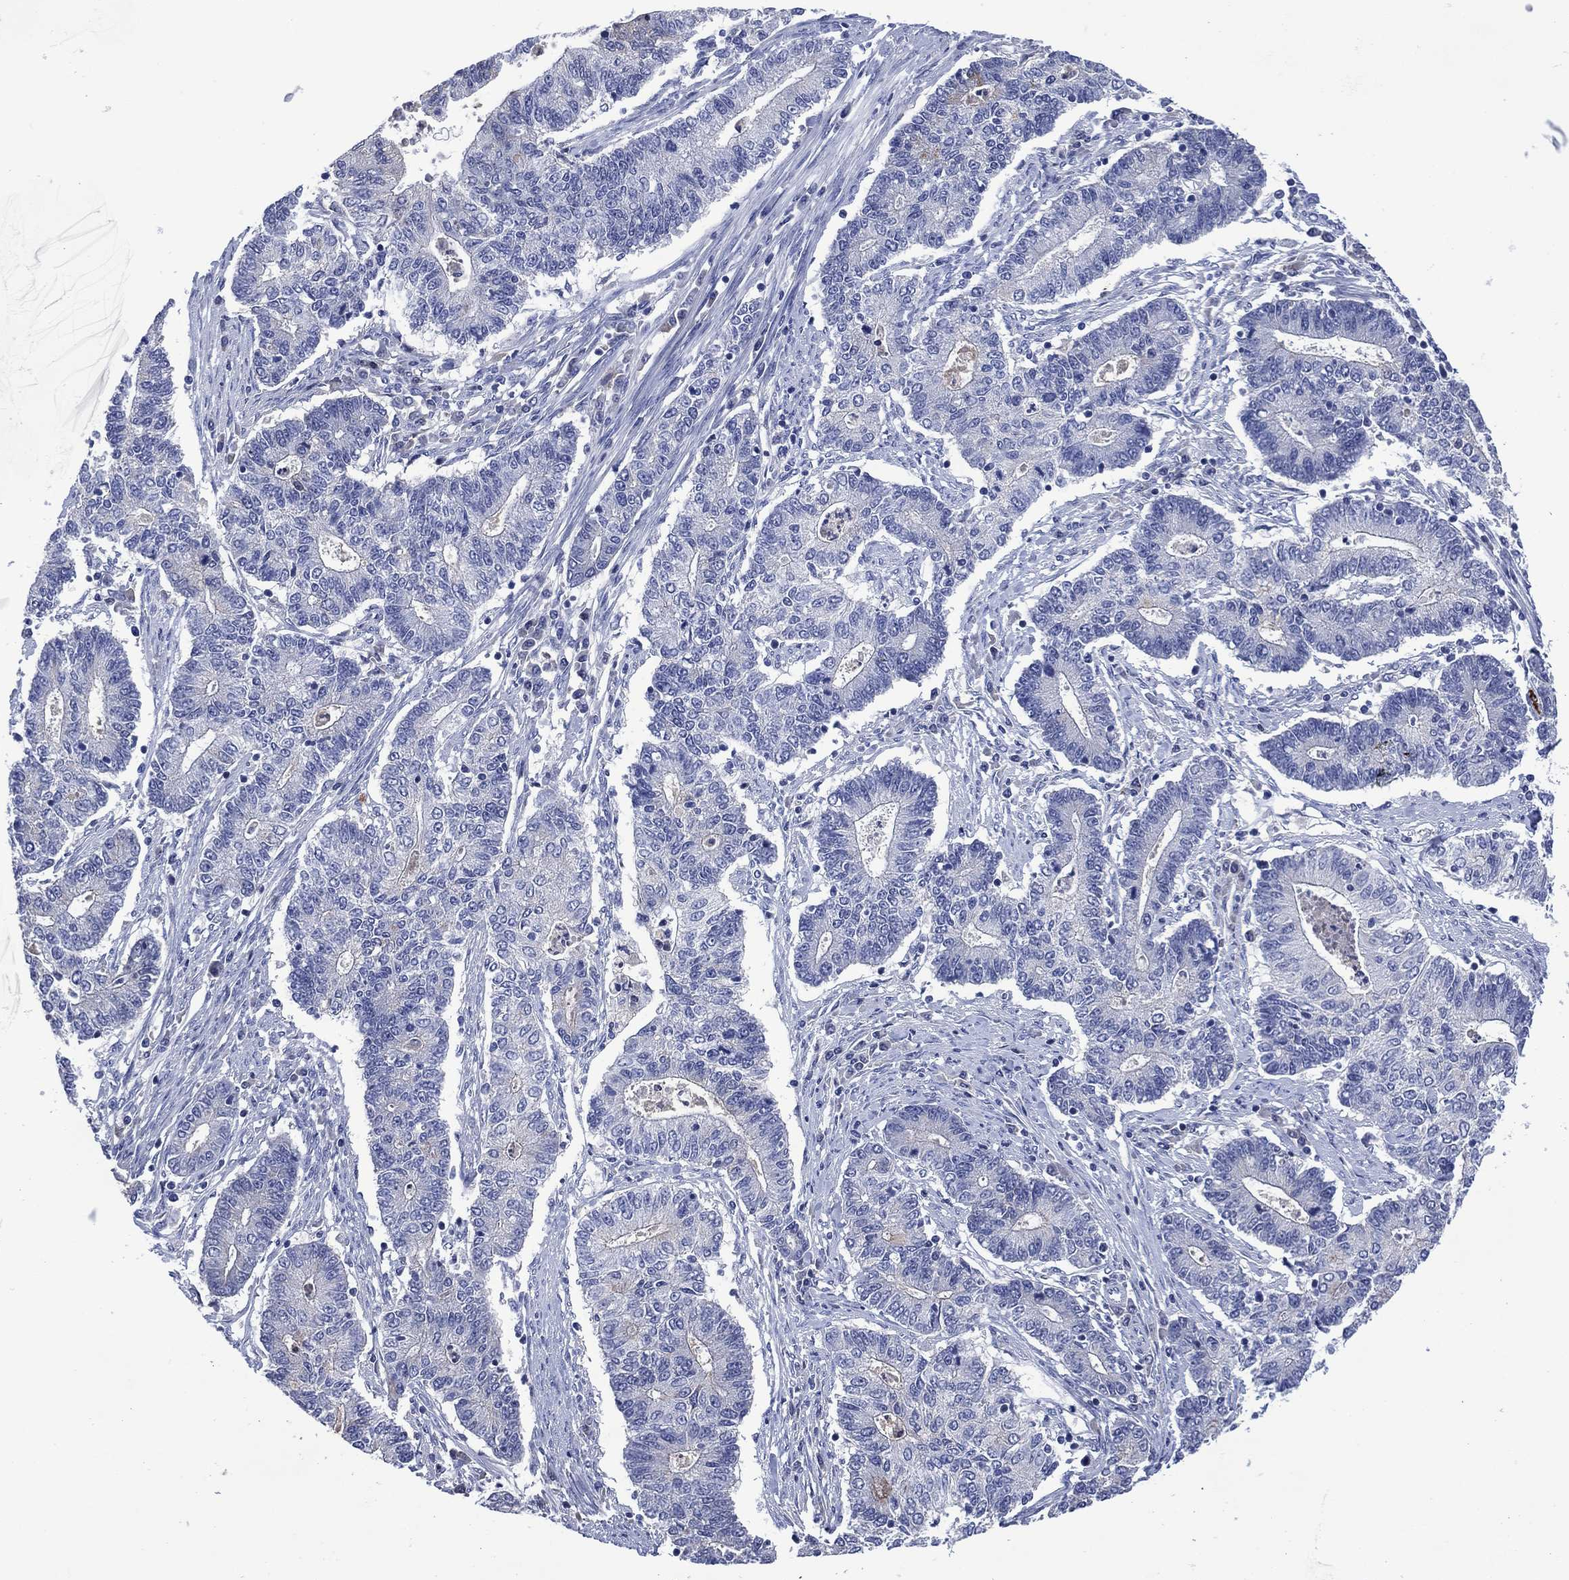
{"staining": {"intensity": "negative", "quantity": "none", "location": "none"}, "tissue": "endometrial cancer", "cell_type": "Tumor cells", "image_type": "cancer", "snomed": [{"axis": "morphology", "description": "Adenocarcinoma, NOS"}, {"axis": "topography", "description": "Uterus"}, {"axis": "topography", "description": "Endometrium"}], "caption": "Photomicrograph shows no significant protein positivity in tumor cells of endometrial cancer (adenocarcinoma).", "gene": "USP26", "patient": {"sex": "female", "age": 54}}